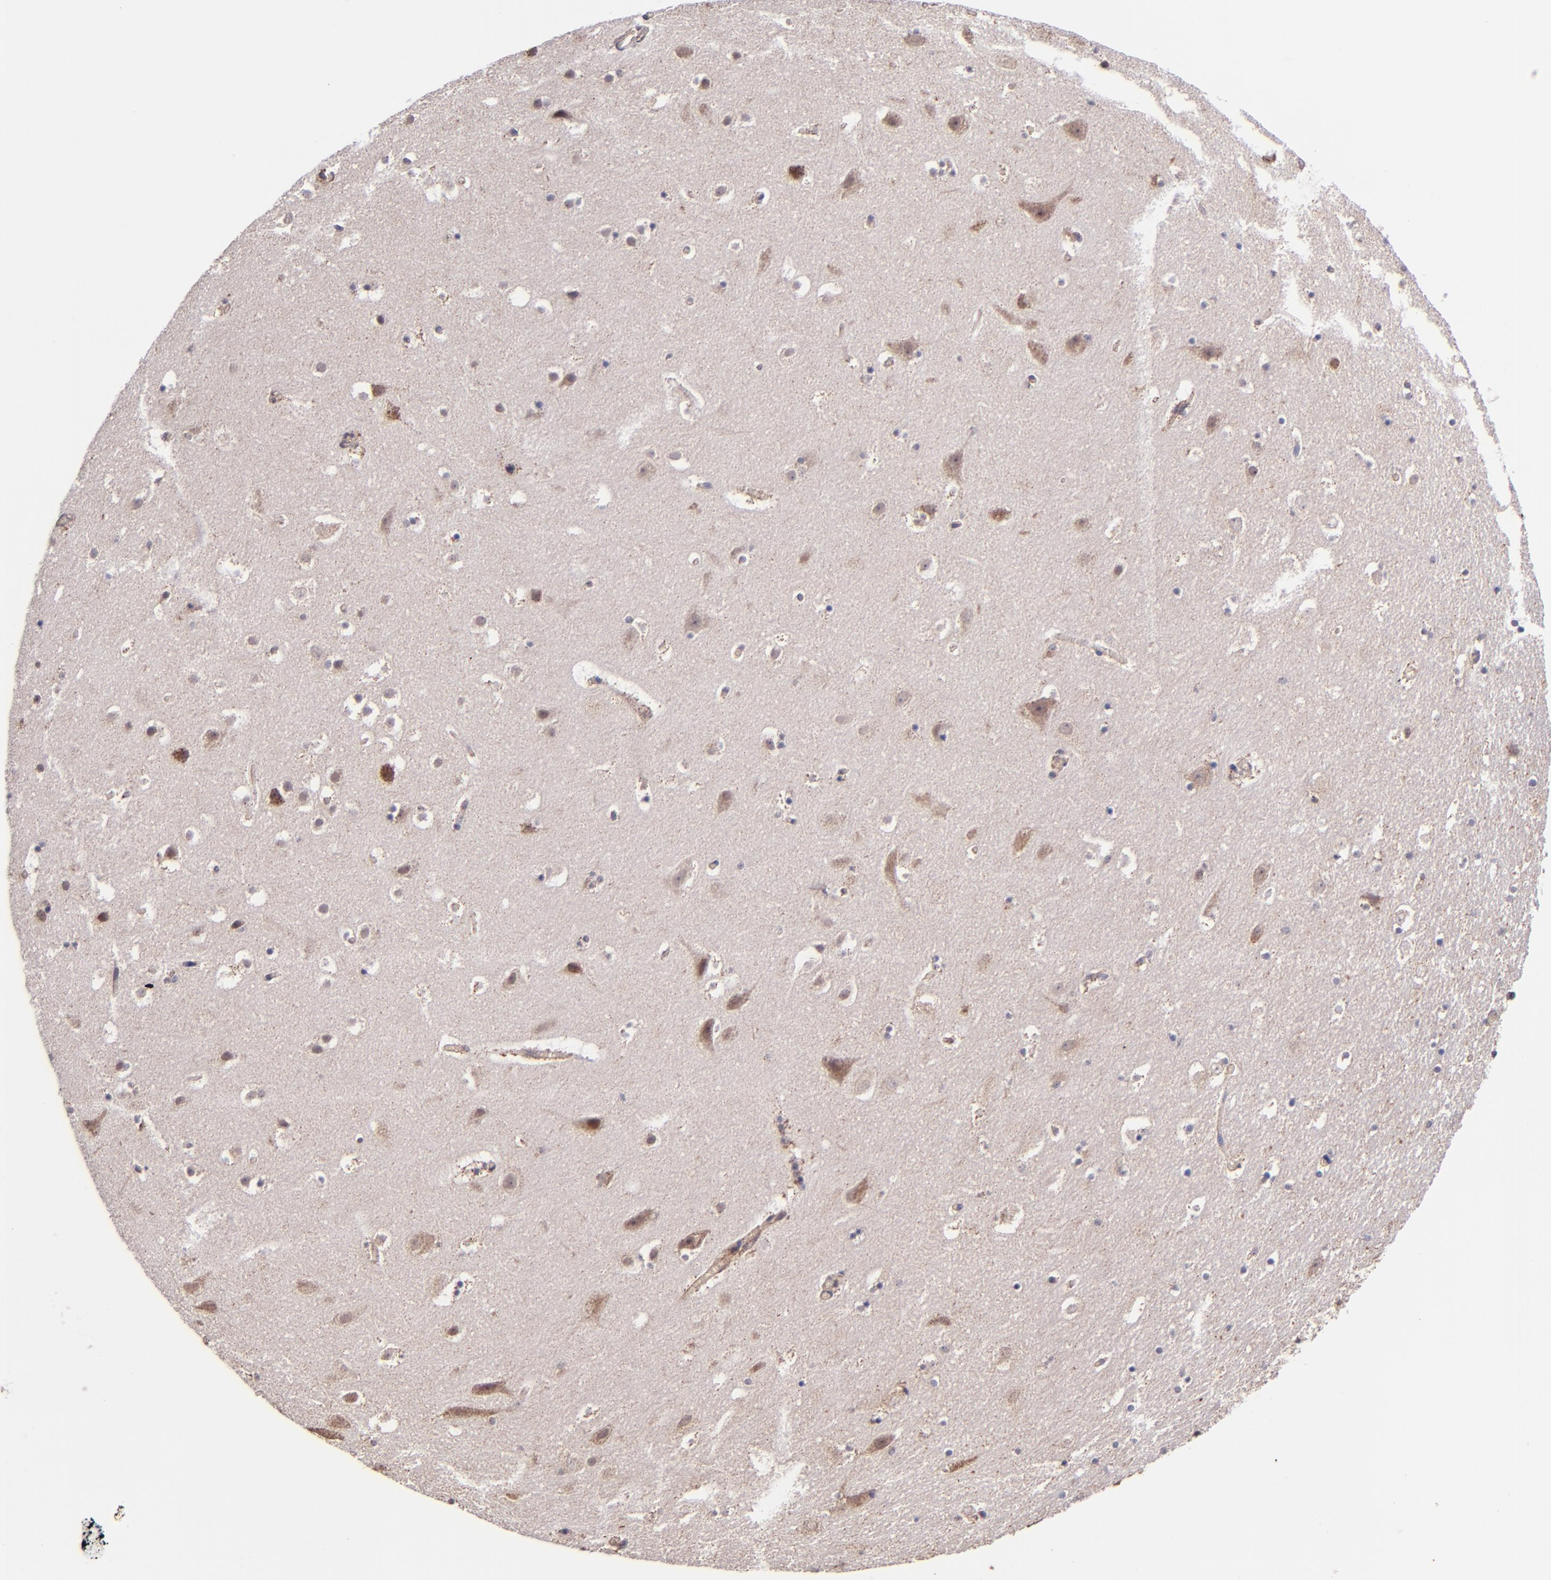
{"staining": {"intensity": "weak", "quantity": "<25%", "location": "cytoplasmic/membranous"}, "tissue": "hippocampus", "cell_type": "Glial cells", "image_type": "normal", "snomed": [{"axis": "morphology", "description": "Normal tissue, NOS"}, {"axis": "topography", "description": "Hippocampus"}], "caption": "Image shows no protein positivity in glial cells of unremarkable hippocampus. (Immunohistochemistry (ihc), brightfield microscopy, high magnification).", "gene": "SHC1", "patient": {"sex": "male", "age": 45}}